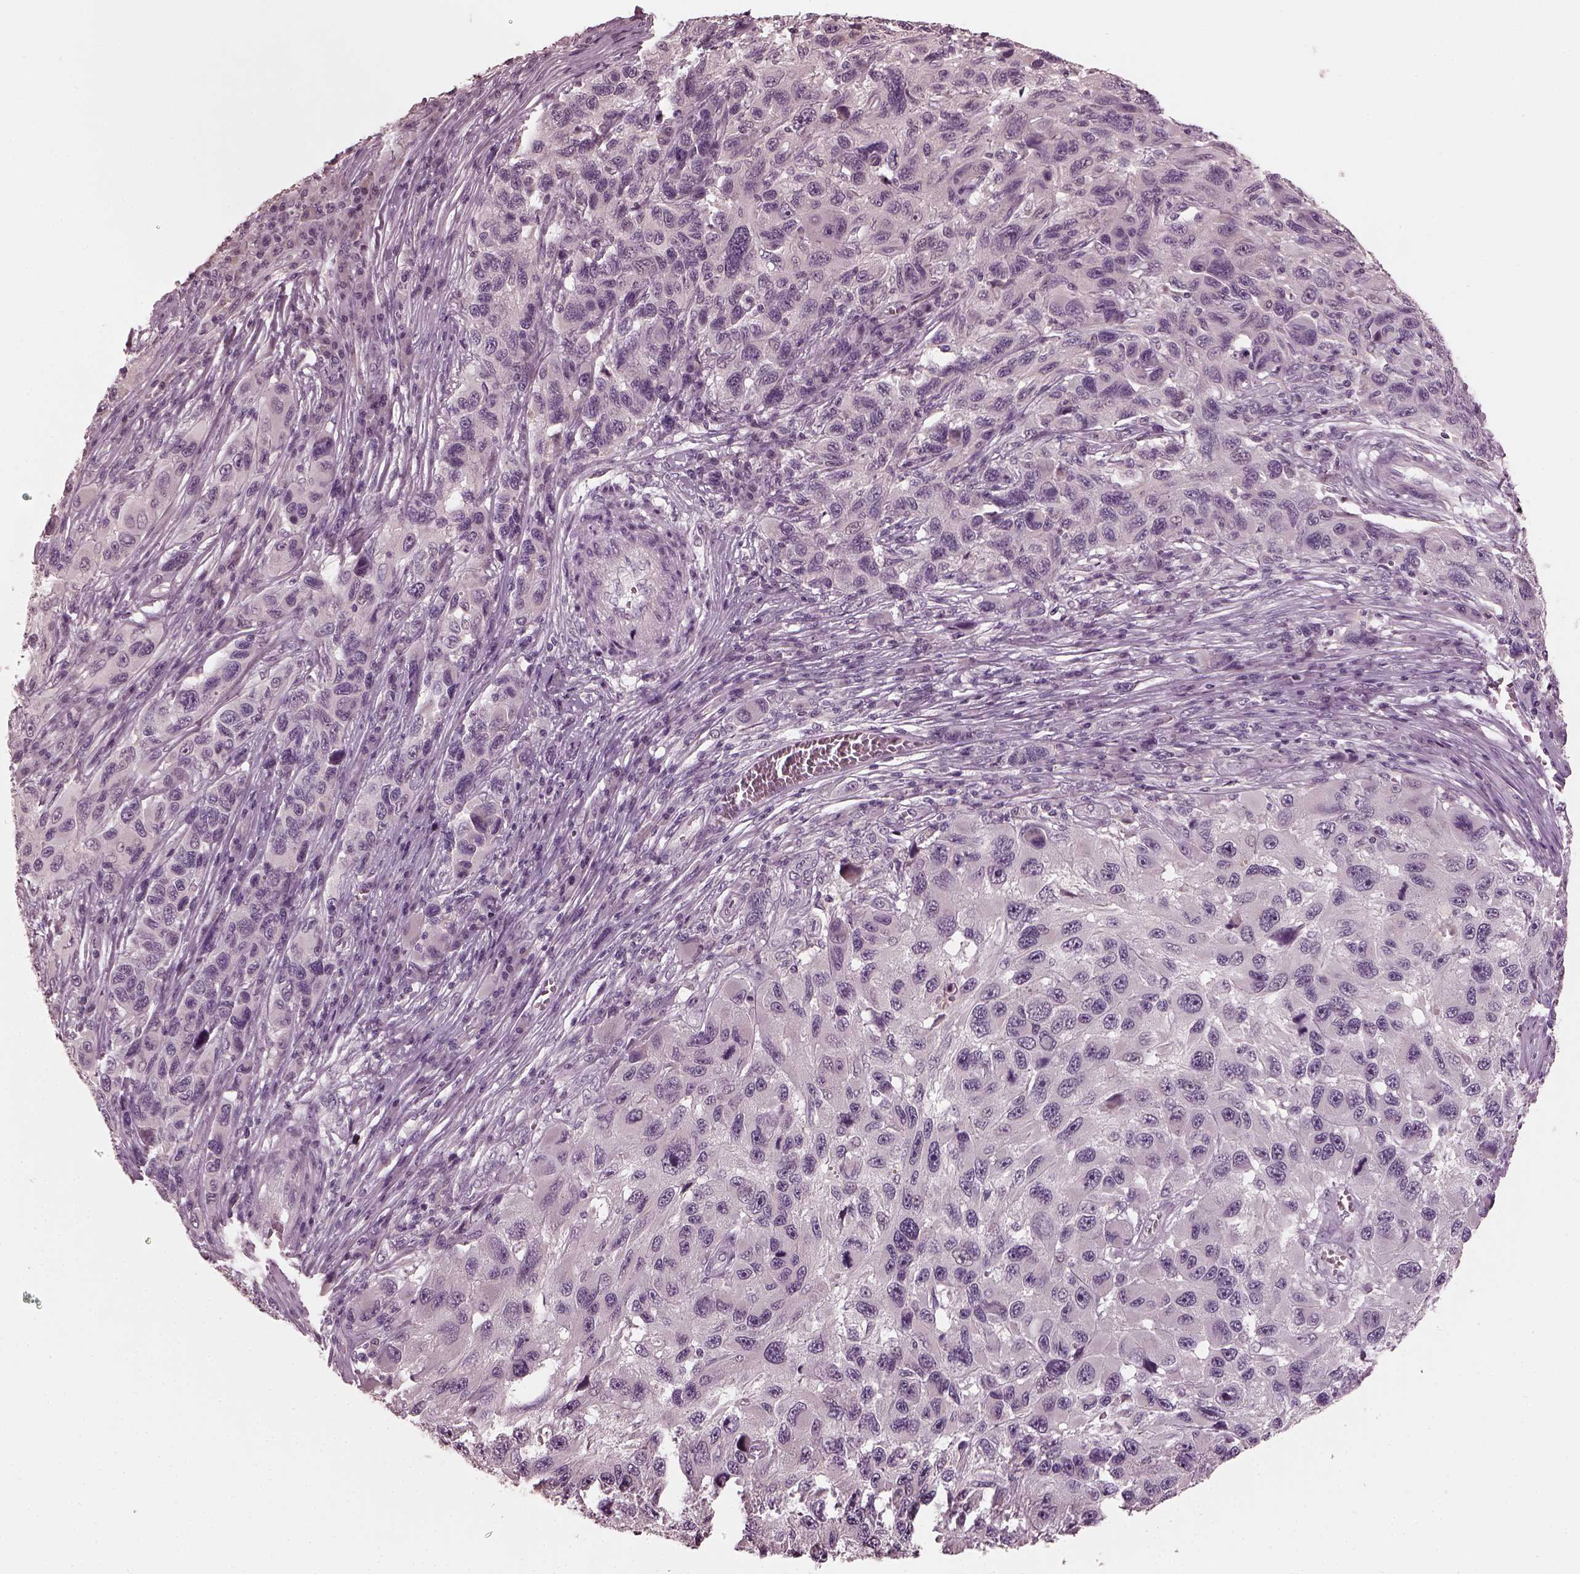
{"staining": {"intensity": "negative", "quantity": "none", "location": "none"}, "tissue": "melanoma", "cell_type": "Tumor cells", "image_type": "cancer", "snomed": [{"axis": "morphology", "description": "Malignant melanoma, NOS"}, {"axis": "topography", "description": "Skin"}], "caption": "Immunohistochemistry (IHC) histopathology image of human malignant melanoma stained for a protein (brown), which reveals no positivity in tumor cells. (Immunohistochemistry, brightfield microscopy, high magnification).", "gene": "RCVRN", "patient": {"sex": "male", "age": 53}}